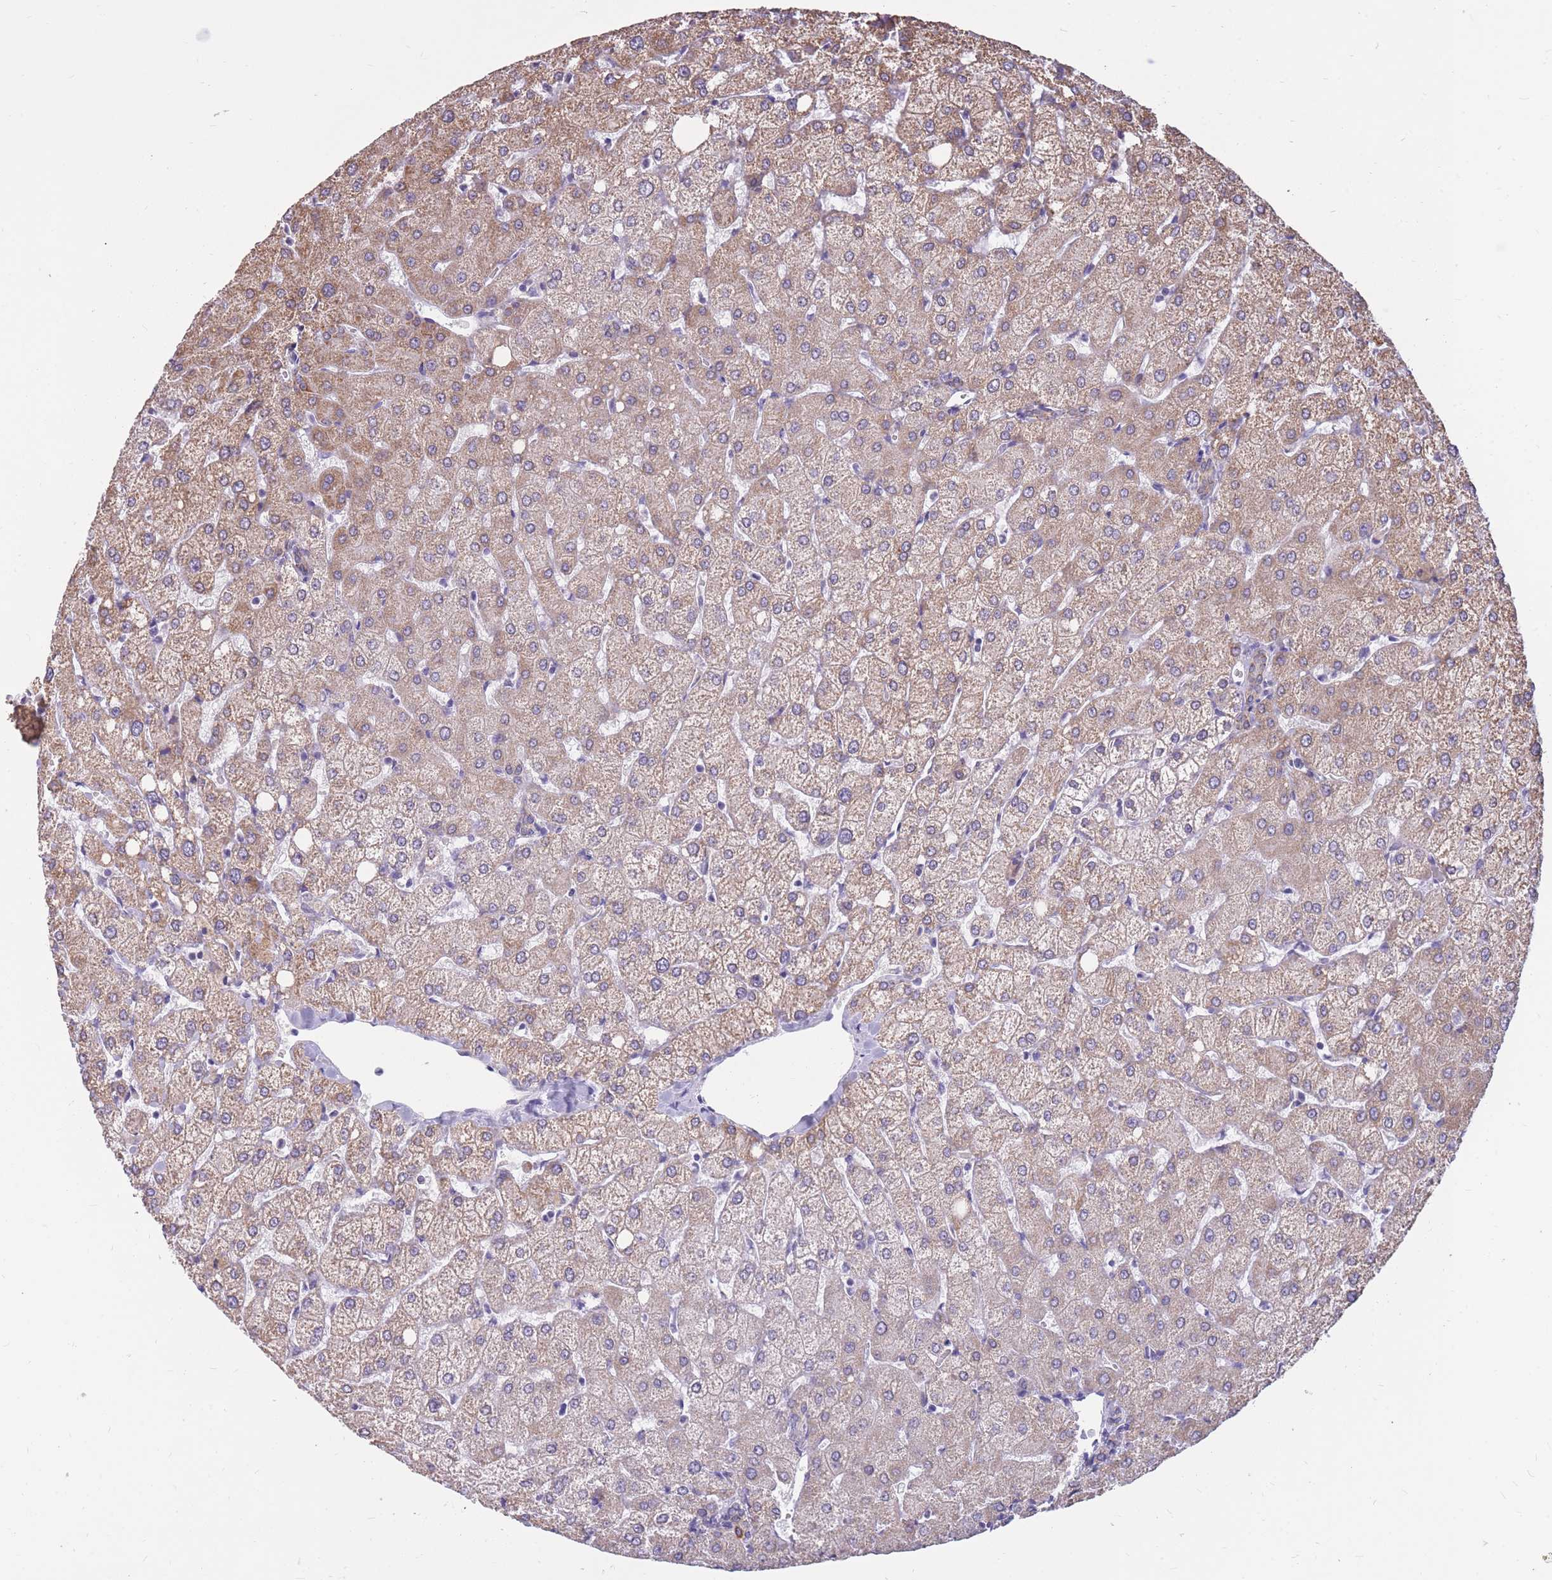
{"staining": {"intensity": "weak", "quantity": "25%-75%", "location": "cytoplasmic/membranous"}, "tissue": "liver", "cell_type": "Cholangiocytes", "image_type": "normal", "snomed": [{"axis": "morphology", "description": "Normal tissue, NOS"}, {"axis": "topography", "description": "Liver"}], "caption": "Protein staining reveals weak cytoplasmic/membranous positivity in about 25%-75% of cholangiocytes in unremarkable liver. The staining was performed using DAB (3,3'-diaminobenzidine) to visualize the protein expression in brown, while the nuclei were stained in blue with hematoxylin (Magnification: 20x).", "gene": "RNF170", "patient": {"sex": "female", "age": 54}}